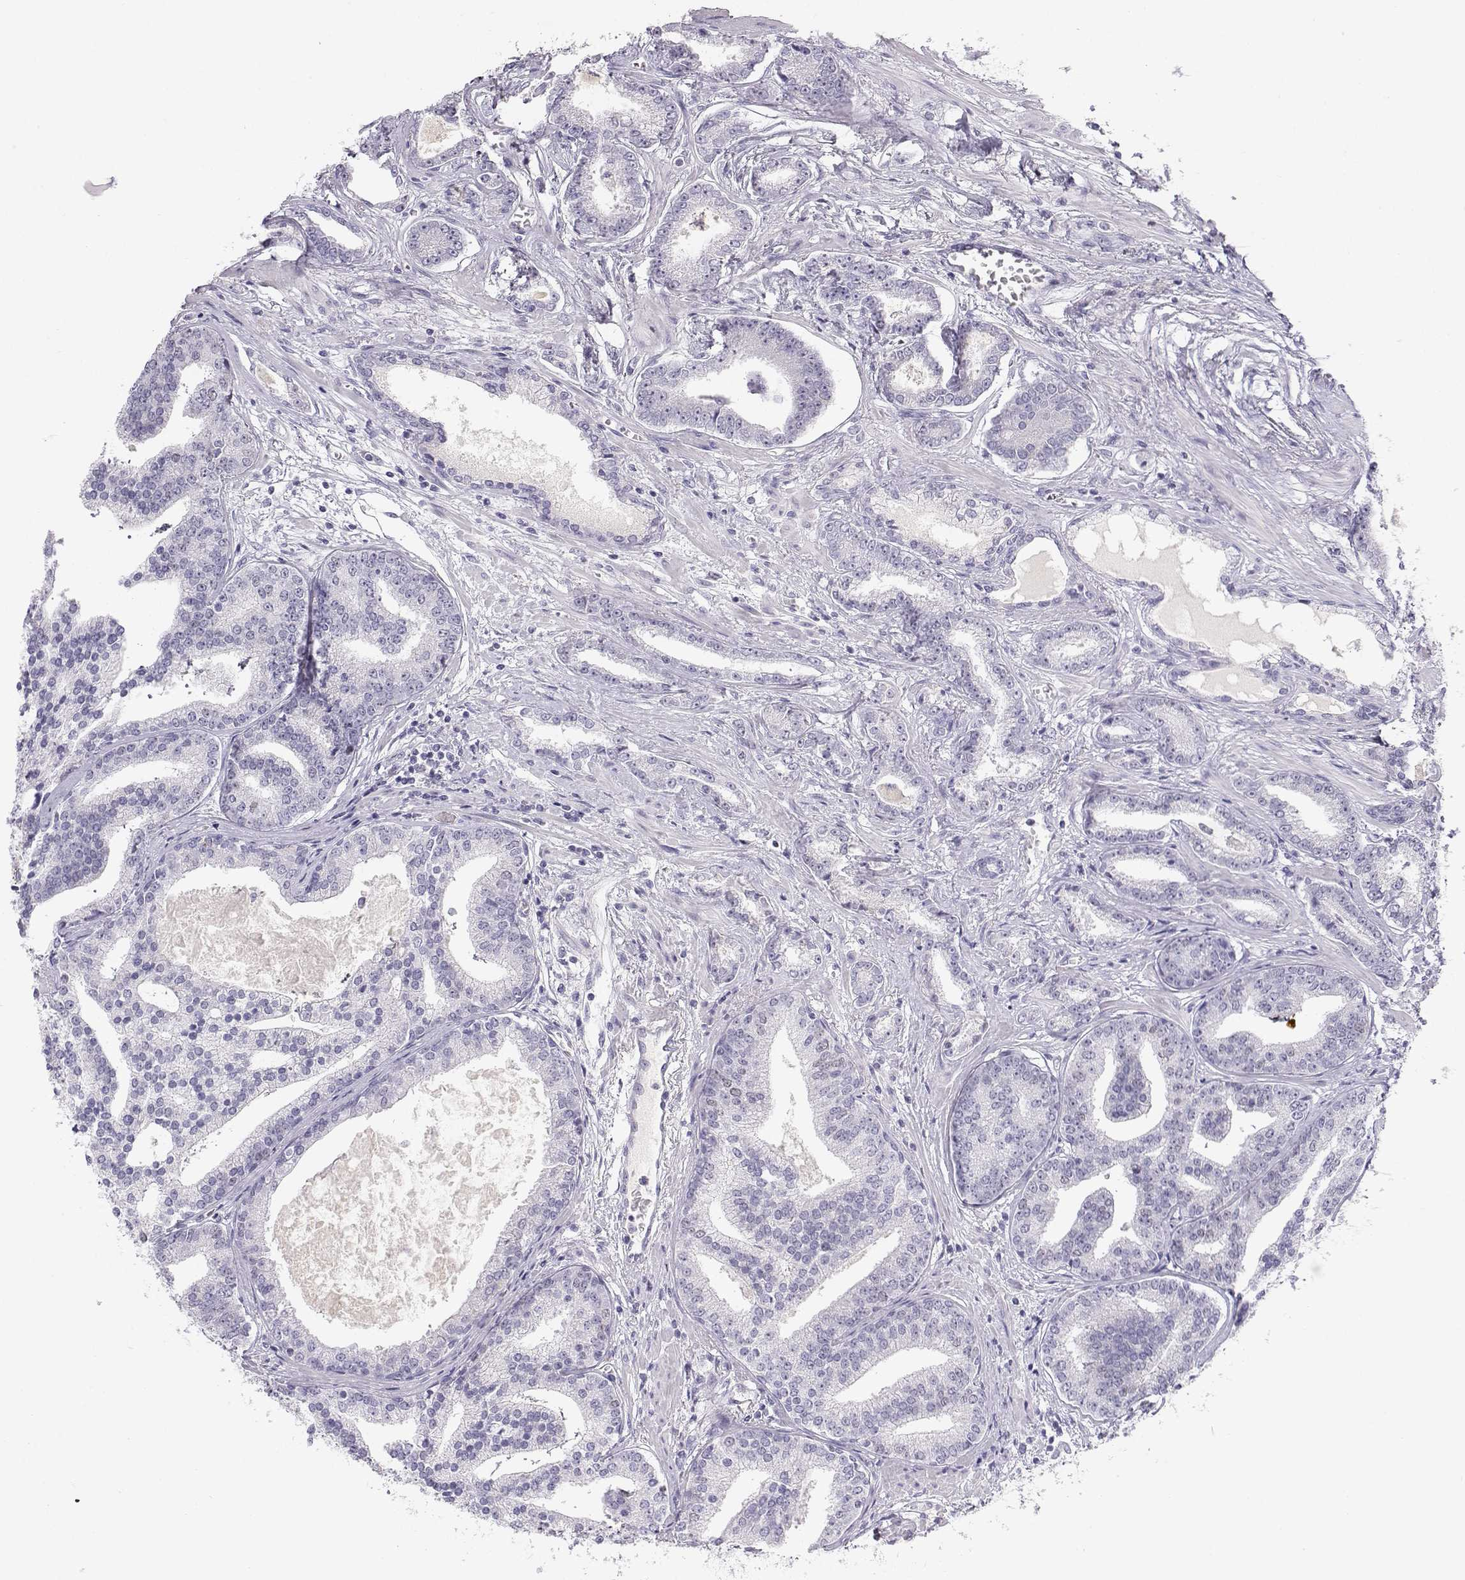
{"staining": {"intensity": "negative", "quantity": "none", "location": "none"}, "tissue": "prostate cancer", "cell_type": "Tumor cells", "image_type": "cancer", "snomed": [{"axis": "morphology", "description": "Adenocarcinoma, NOS"}, {"axis": "topography", "description": "Prostate"}], "caption": "An image of prostate cancer stained for a protein exhibits no brown staining in tumor cells.", "gene": "OPN5", "patient": {"sex": "male", "age": 64}}